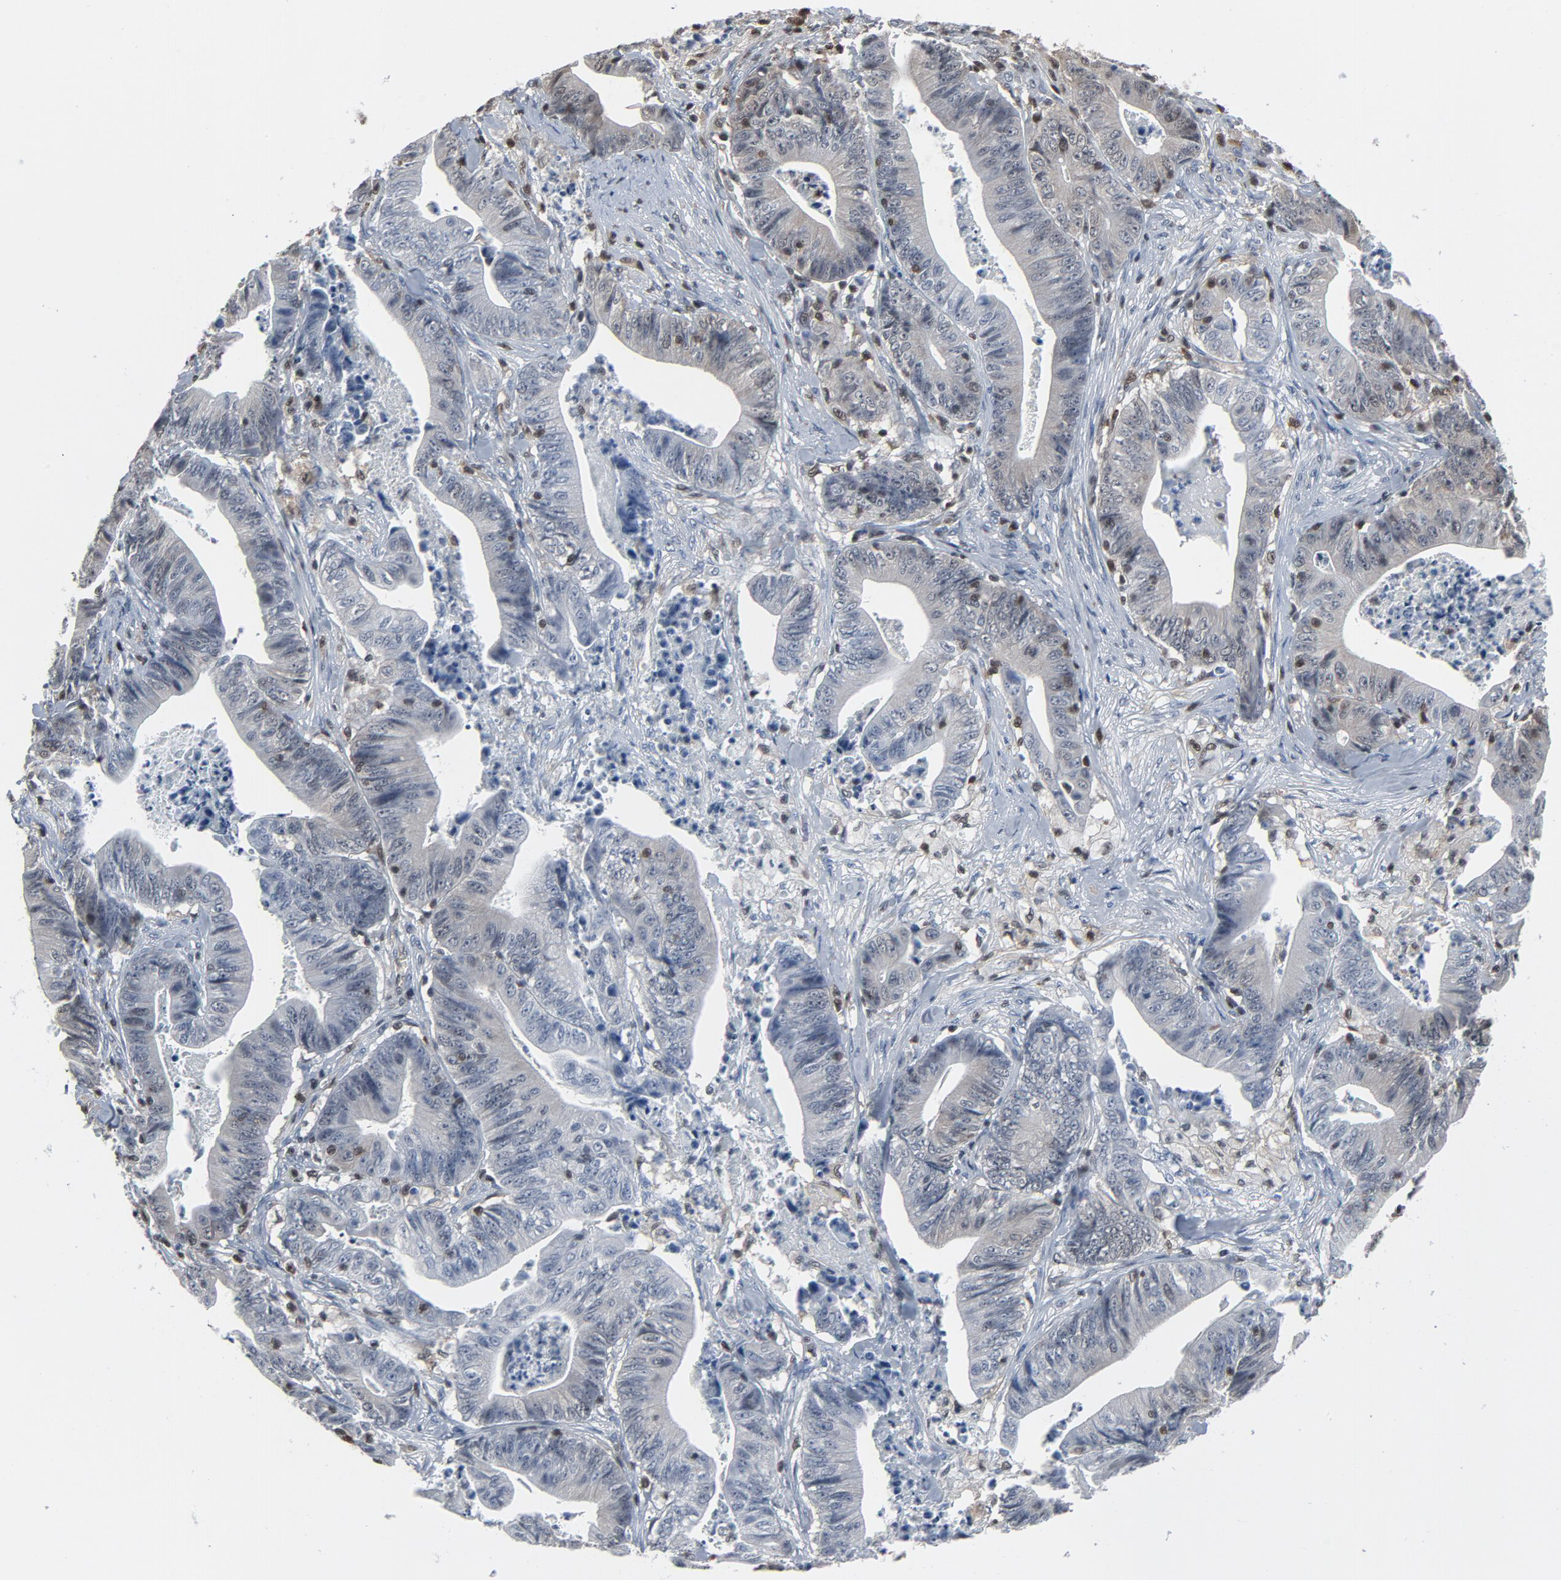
{"staining": {"intensity": "weak", "quantity": "<25%", "location": "cytoplasmic/membranous"}, "tissue": "stomach cancer", "cell_type": "Tumor cells", "image_type": "cancer", "snomed": [{"axis": "morphology", "description": "Adenocarcinoma, NOS"}, {"axis": "topography", "description": "Stomach, lower"}], "caption": "The histopathology image shows no staining of tumor cells in stomach cancer (adenocarcinoma).", "gene": "STAT5A", "patient": {"sex": "female", "age": 86}}